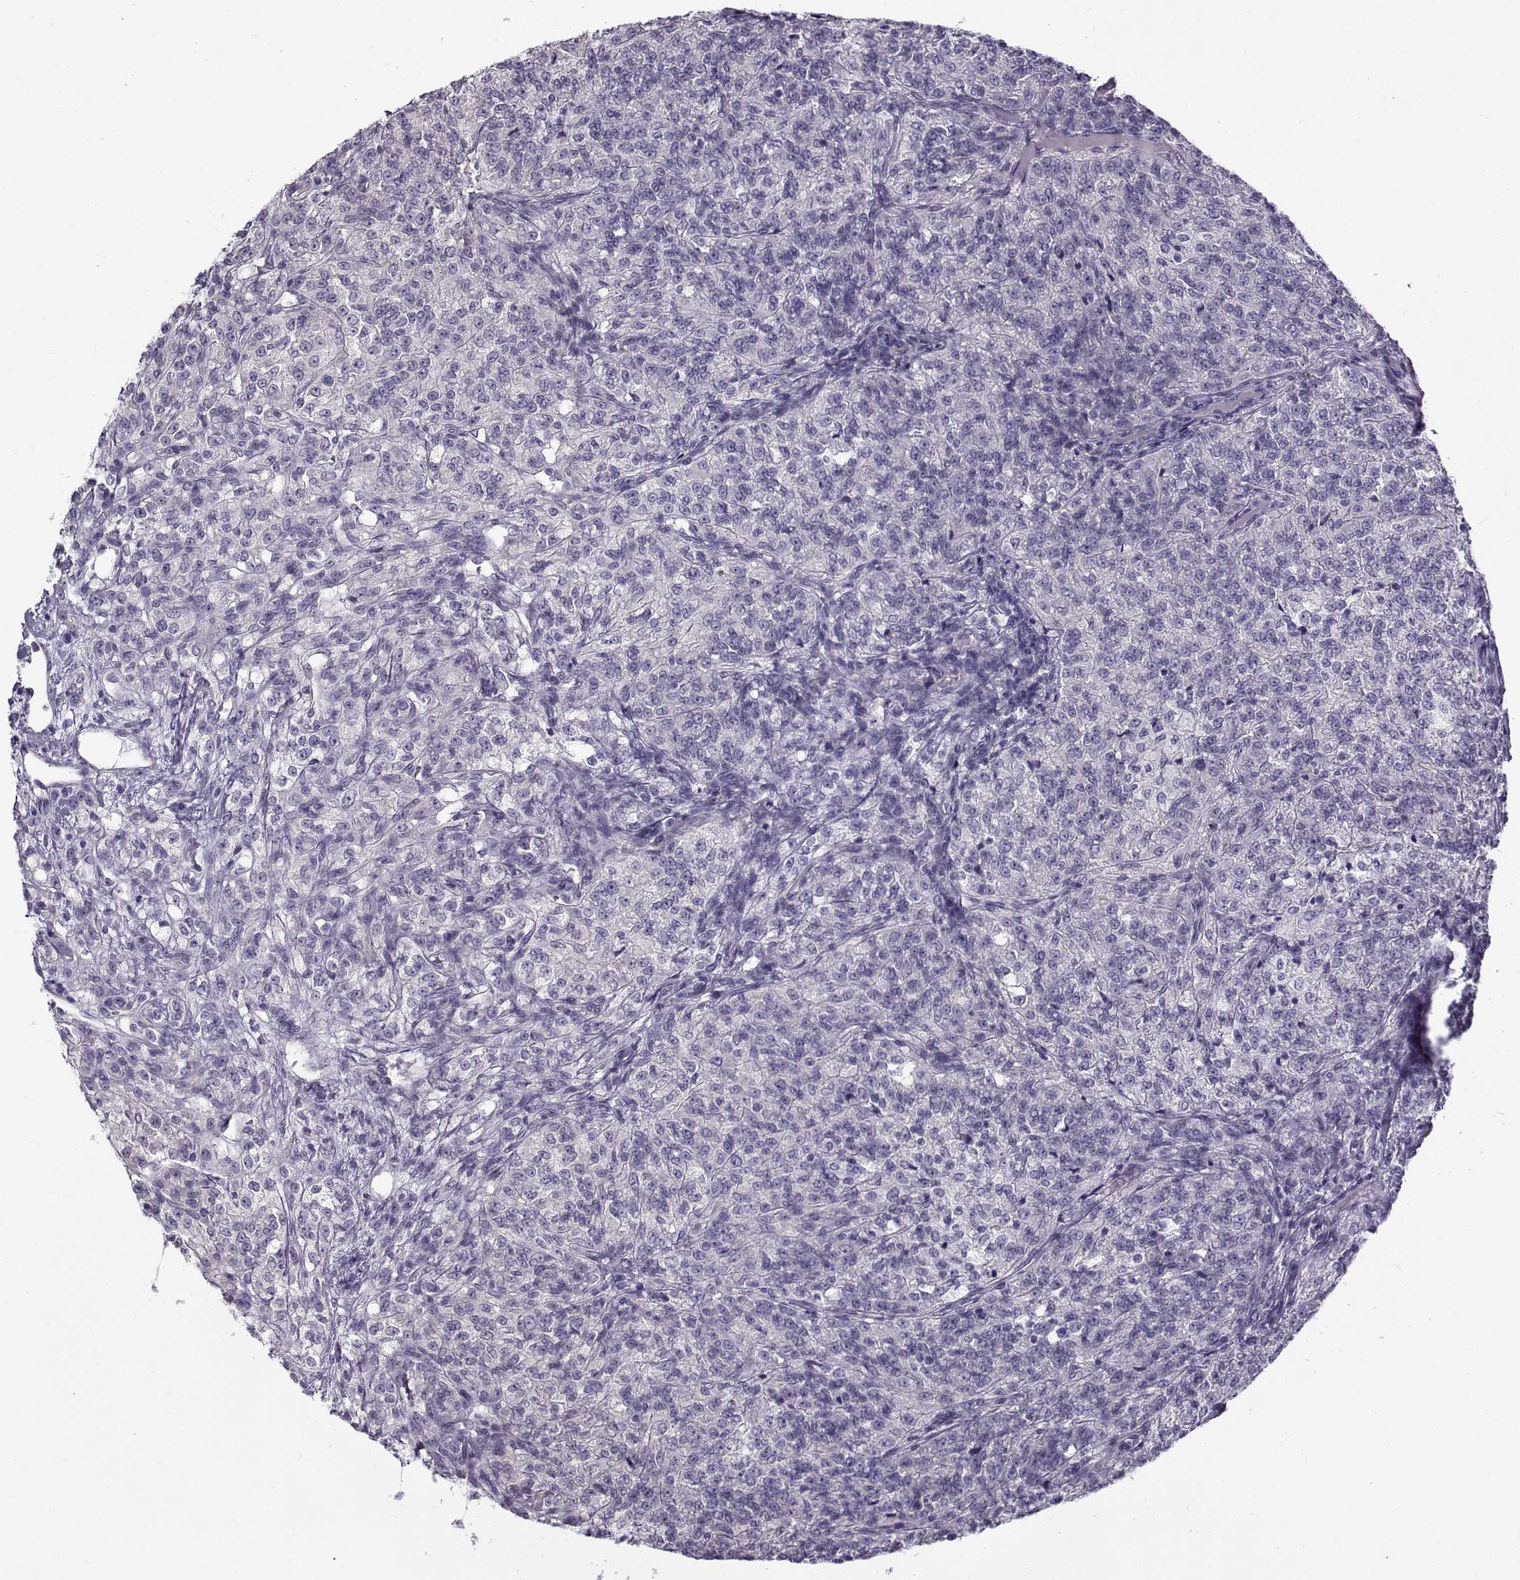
{"staining": {"intensity": "negative", "quantity": "none", "location": "none"}, "tissue": "renal cancer", "cell_type": "Tumor cells", "image_type": "cancer", "snomed": [{"axis": "morphology", "description": "Adenocarcinoma, NOS"}, {"axis": "topography", "description": "Kidney"}], "caption": "Immunohistochemical staining of renal cancer exhibits no significant expression in tumor cells.", "gene": "TEX55", "patient": {"sex": "female", "age": 63}}